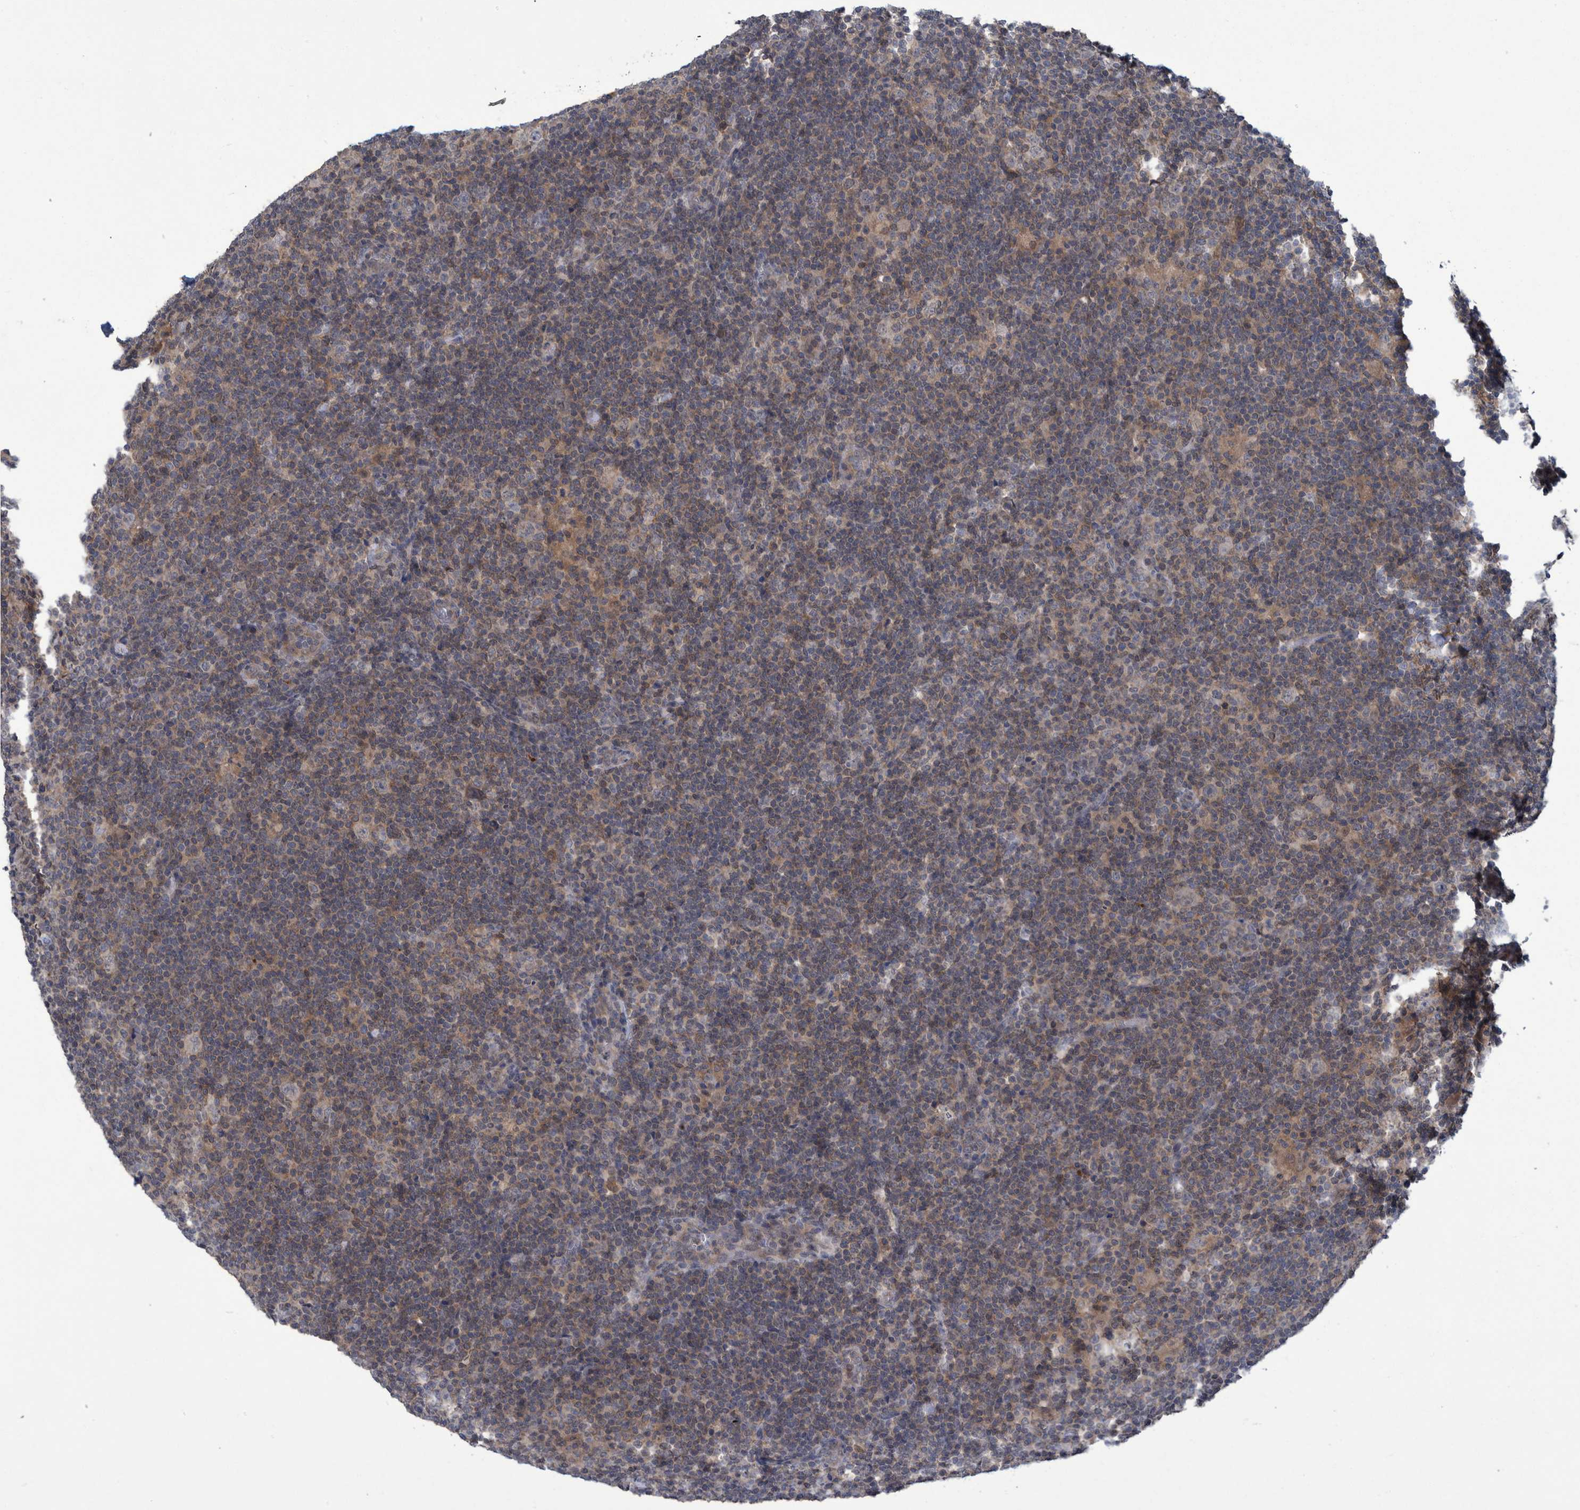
{"staining": {"intensity": "negative", "quantity": "none", "location": "none"}, "tissue": "lymphoma", "cell_type": "Tumor cells", "image_type": "cancer", "snomed": [{"axis": "morphology", "description": "Hodgkin's disease, NOS"}, {"axis": "topography", "description": "Lymph node"}], "caption": "Tumor cells show no significant protein staining in Hodgkin's disease.", "gene": "PCYT2", "patient": {"sex": "female", "age": 57}}